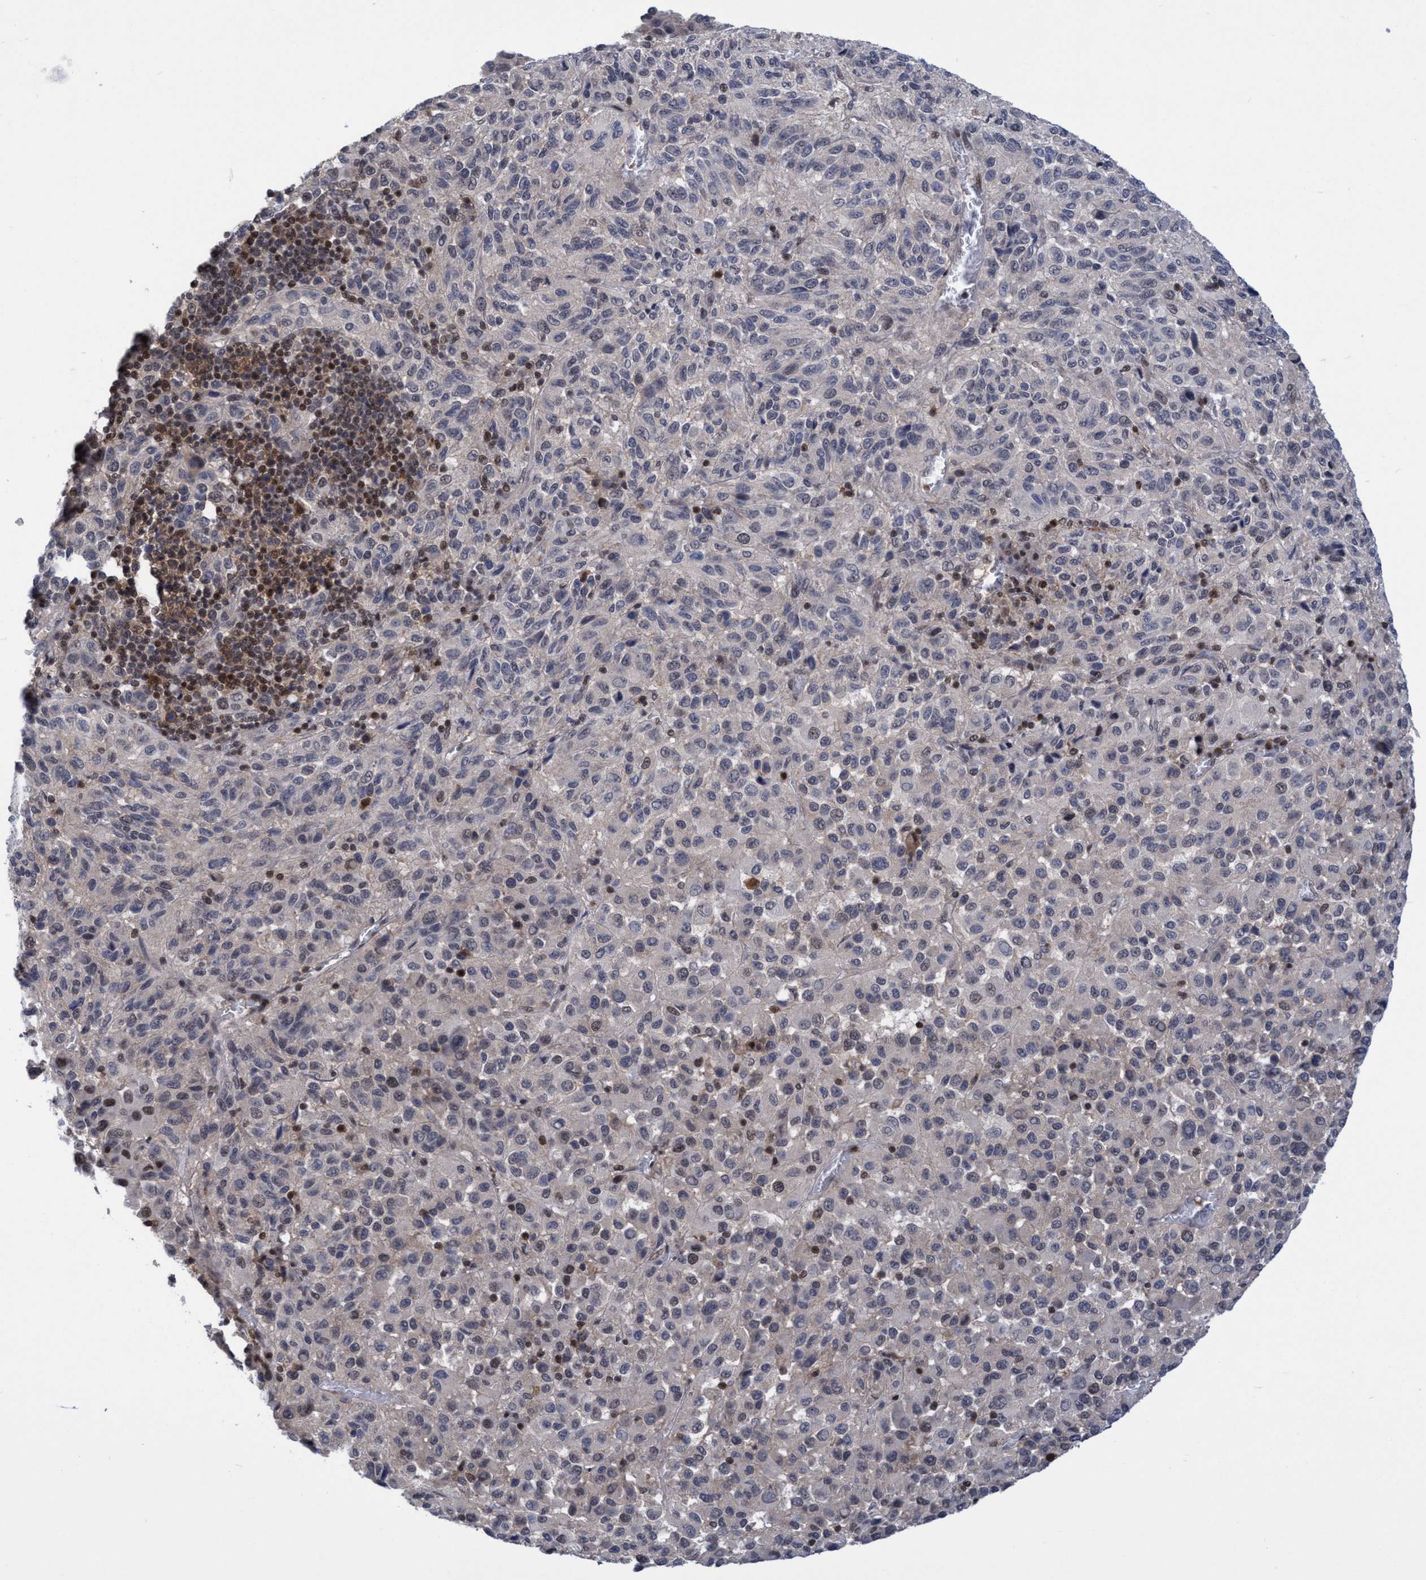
{"staining": {"intensity": "negative", "quantity": "none", "location": "none"}, "tissue": "melanoma", "cell_type": "Tumor cells", "image_type": "cancer", "snomed": [{"axis": "morphology", "description": "Malignant melanoma, Metastatic site"}, {"axis": "topography", "description": "Lung"}], "caption": "Tumor cells show no significant expression in melanoma.", "gene": "C9orf78", "patient": {"sex": "male", "age": 64}}